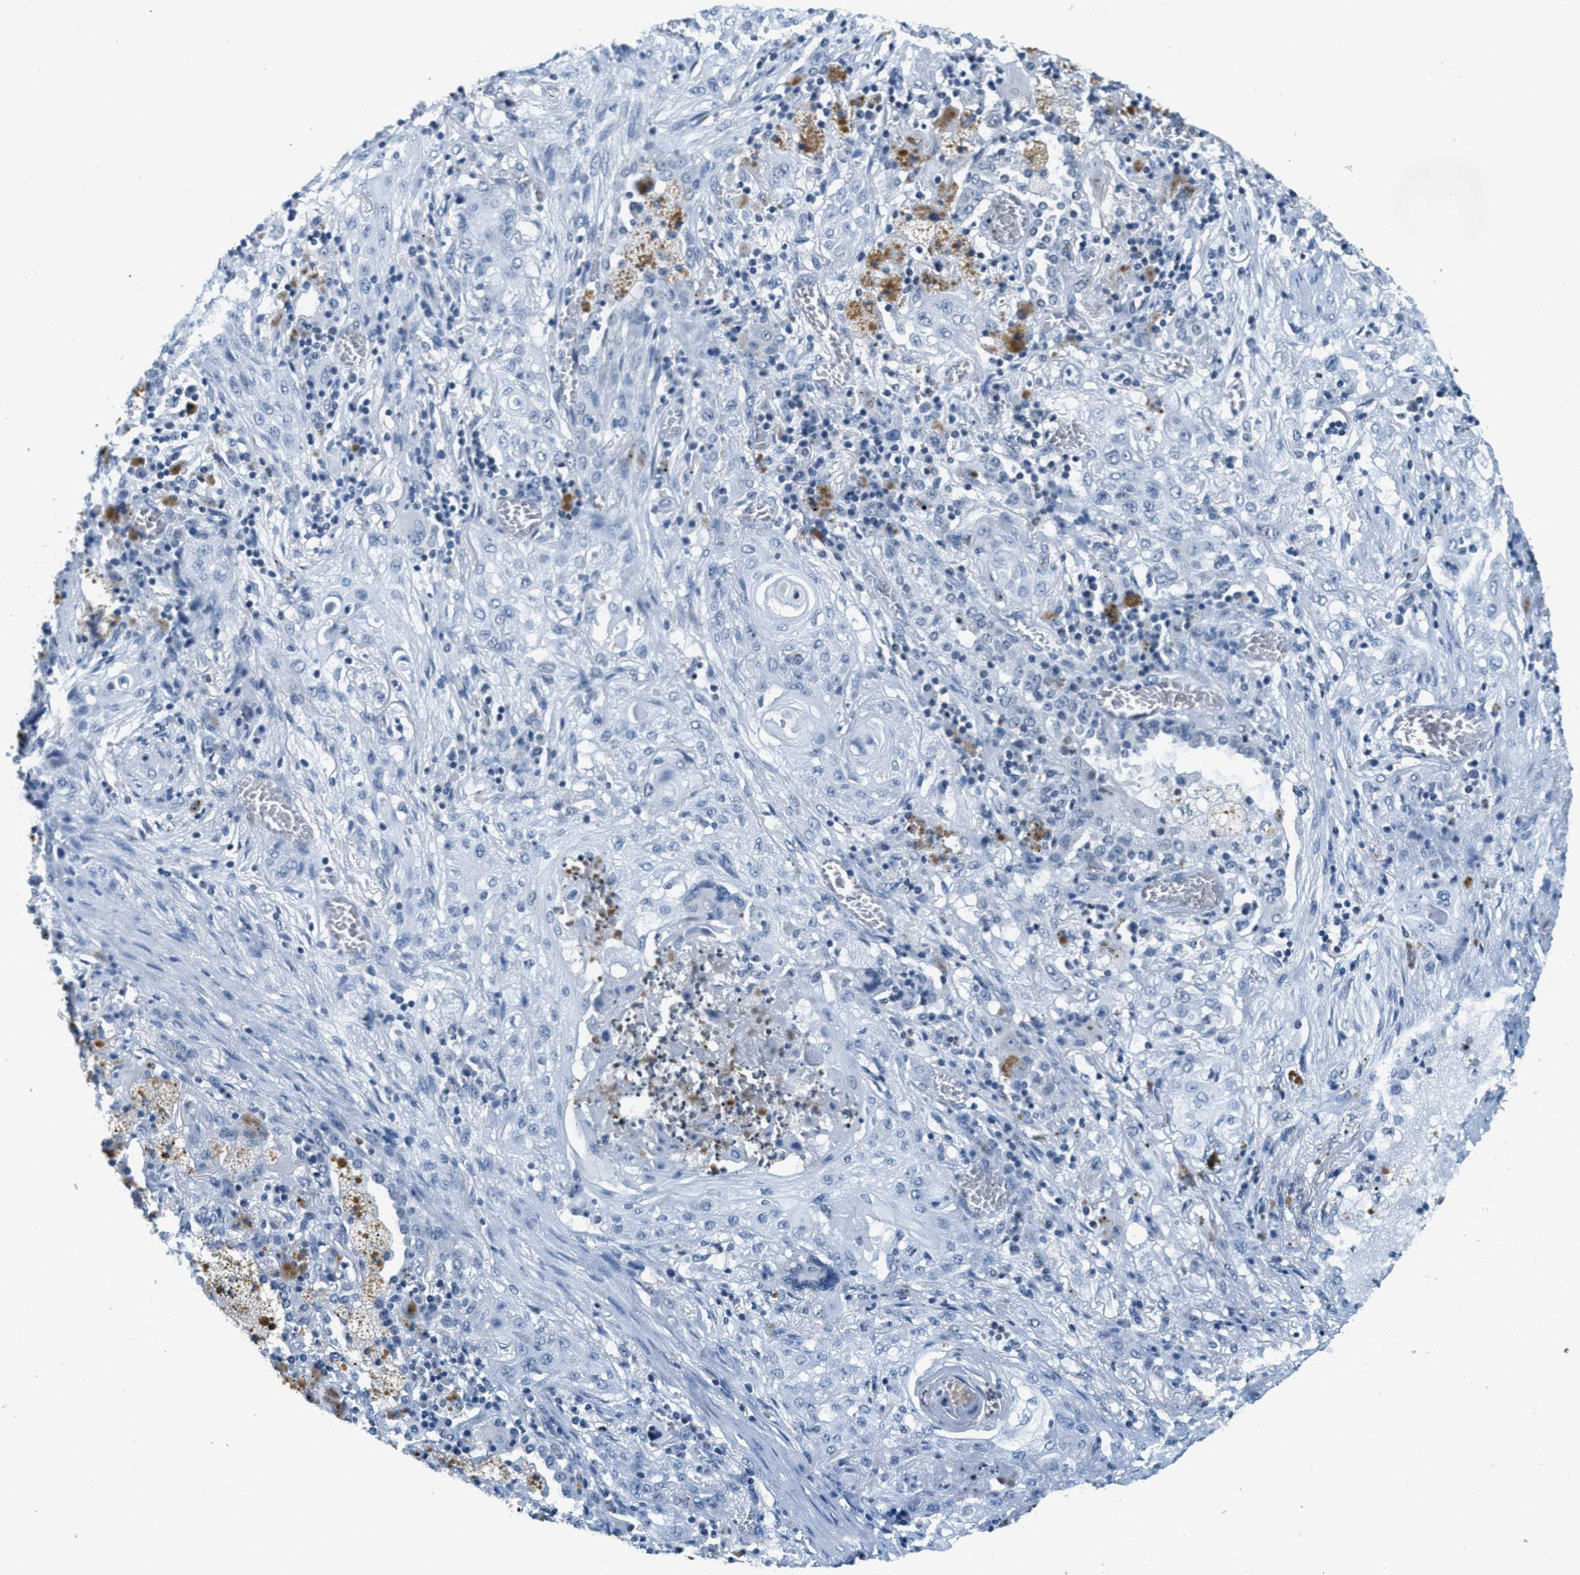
{"staining": {"intensity": "negative", "quantity": "none", "location": "none"}, "tissue": "lung cancer", "cell_type": "Tumor cells", "image_type": "cancer", "snomed": [{"axis": "morphology", "description": "Squamous cell carcinoma, NOS"}, {"axis": "topography", "description": "Lung"}], "caption": "An image of lung cancer stained for a protein reveals no brown staining in tumor cells.", "gene": "CA4", "patient": {"sex": "female", "age": 47}}